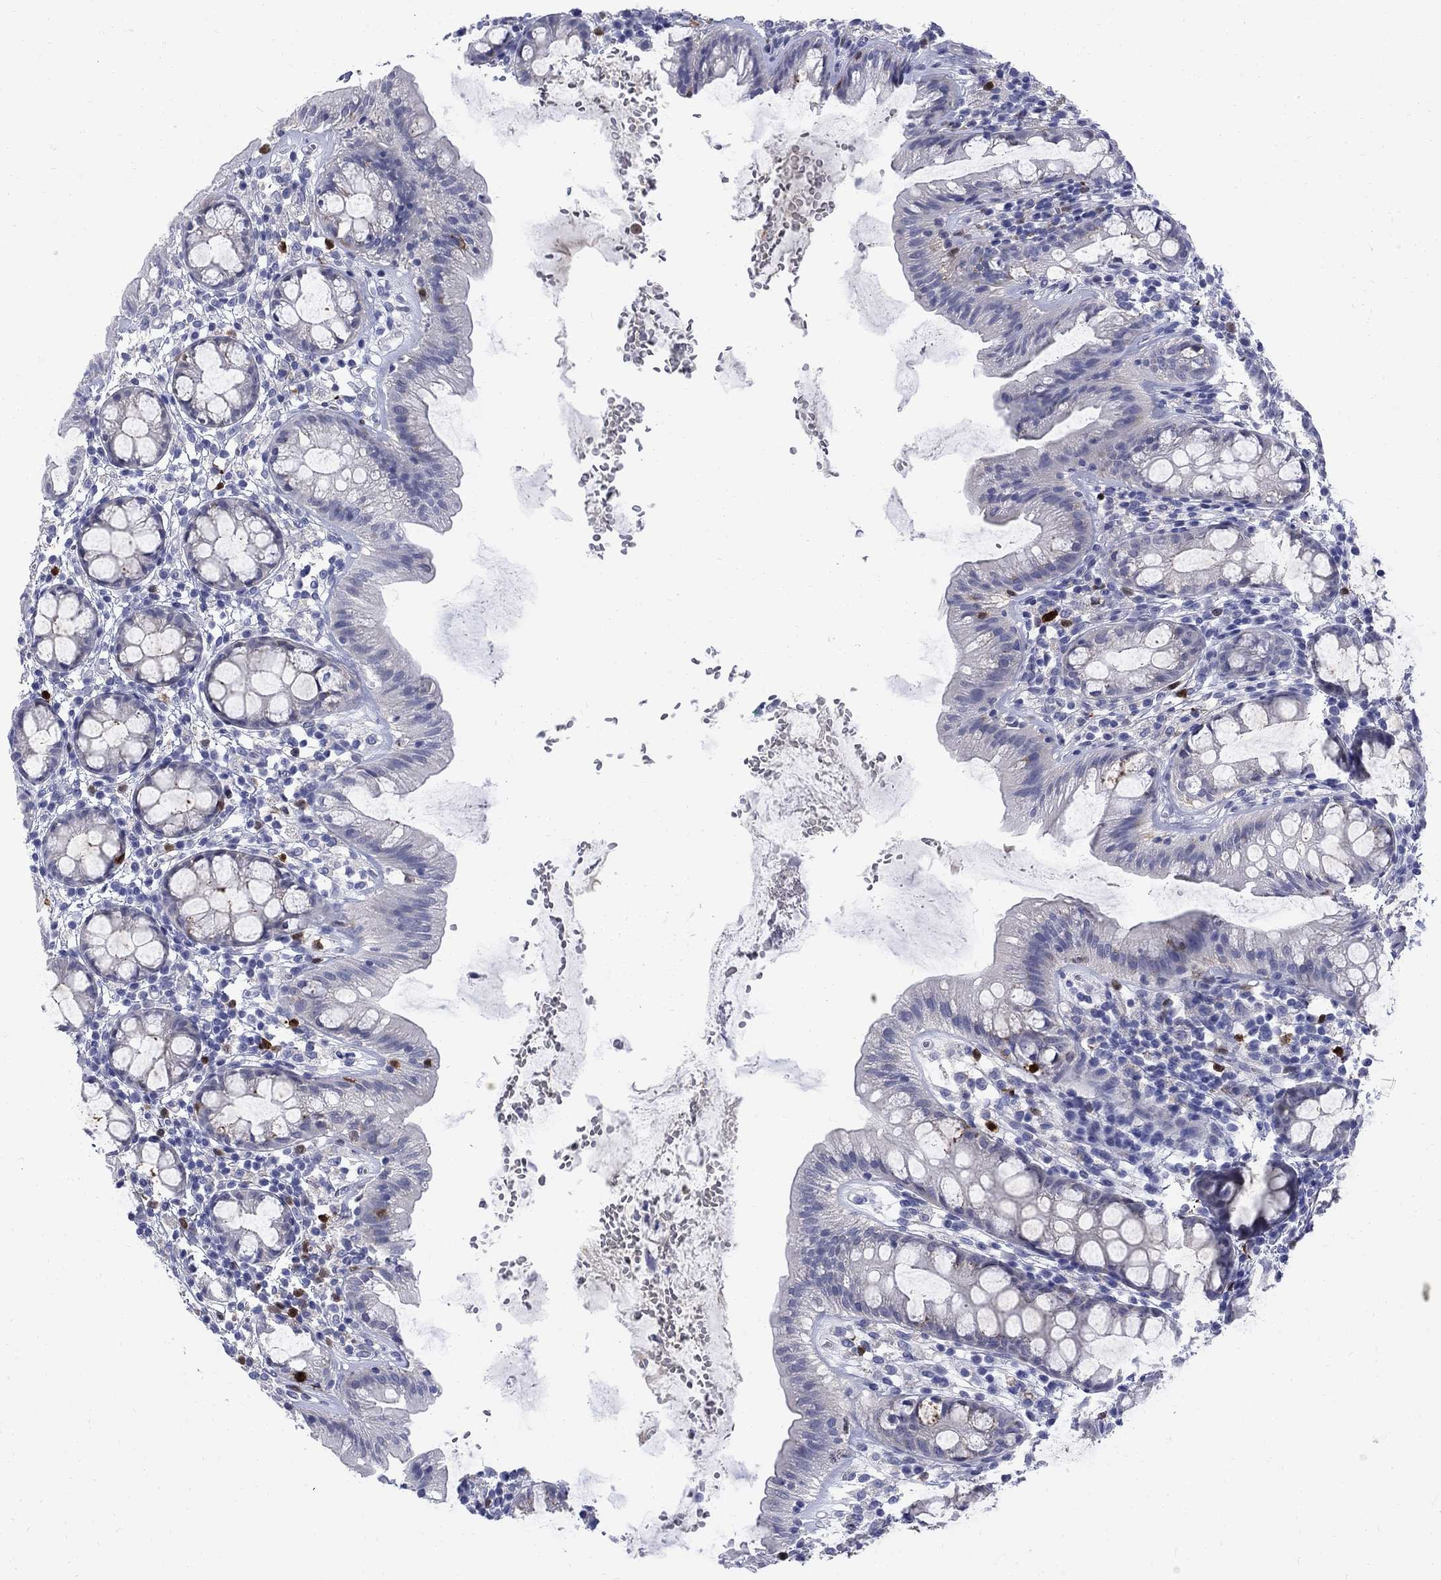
{"staining": {"intensity": "negative", "quantity": "none", "location": "none"}, "tissue": "rectum", "cell_type": "Glandular cells", "image_type": "normal", "snomed": [{"axis": "morphology", "description": "Normal tissue, NOS"}, {"axis": "topography", "description": "Rectum"}], "caption": "DAB immunohistochemical staining of benign human rectum shows no significant staining in glandular cells.", "gene": "SERPINB2", "patient": {"sex": "male", "age": 57}}